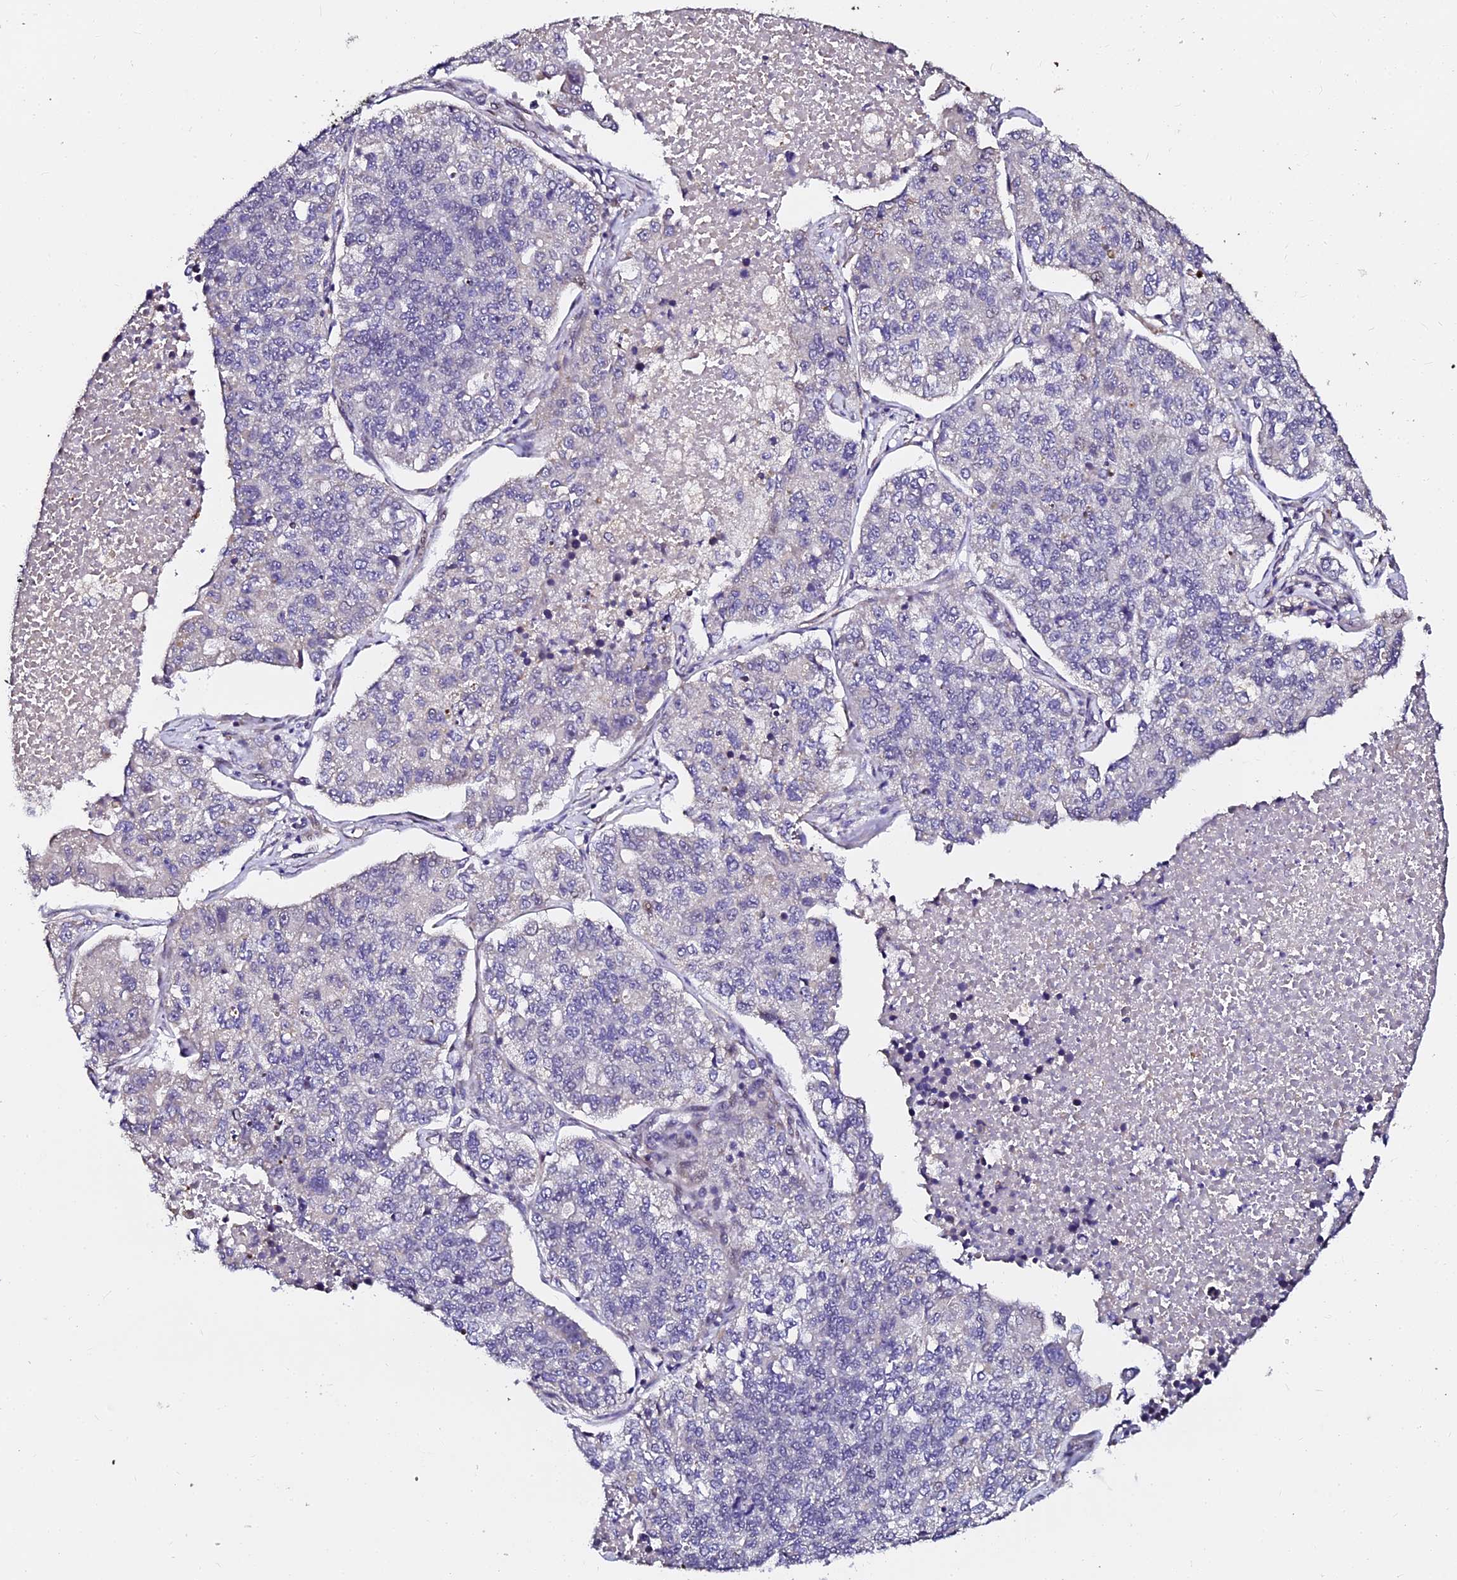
{"staining": {"intensity": "negative", "quantity": "none", "location": "none"}, "tissue": "lung cancer", "cell_type": "Tumor cells", "image_type": "cancer", "snomed": [{"axis": "morphology", "description": "Adenocarcinoma, NOS"}, {"axis": "topography", "description": "Lung"}], "caption": "A photomicrograph of lung cancer (adenocarcinoma) stained for a protein shows no brown staining in tumor cells.", "gene": "GPN3", "patient": {"sex": "male", "age": 49}}